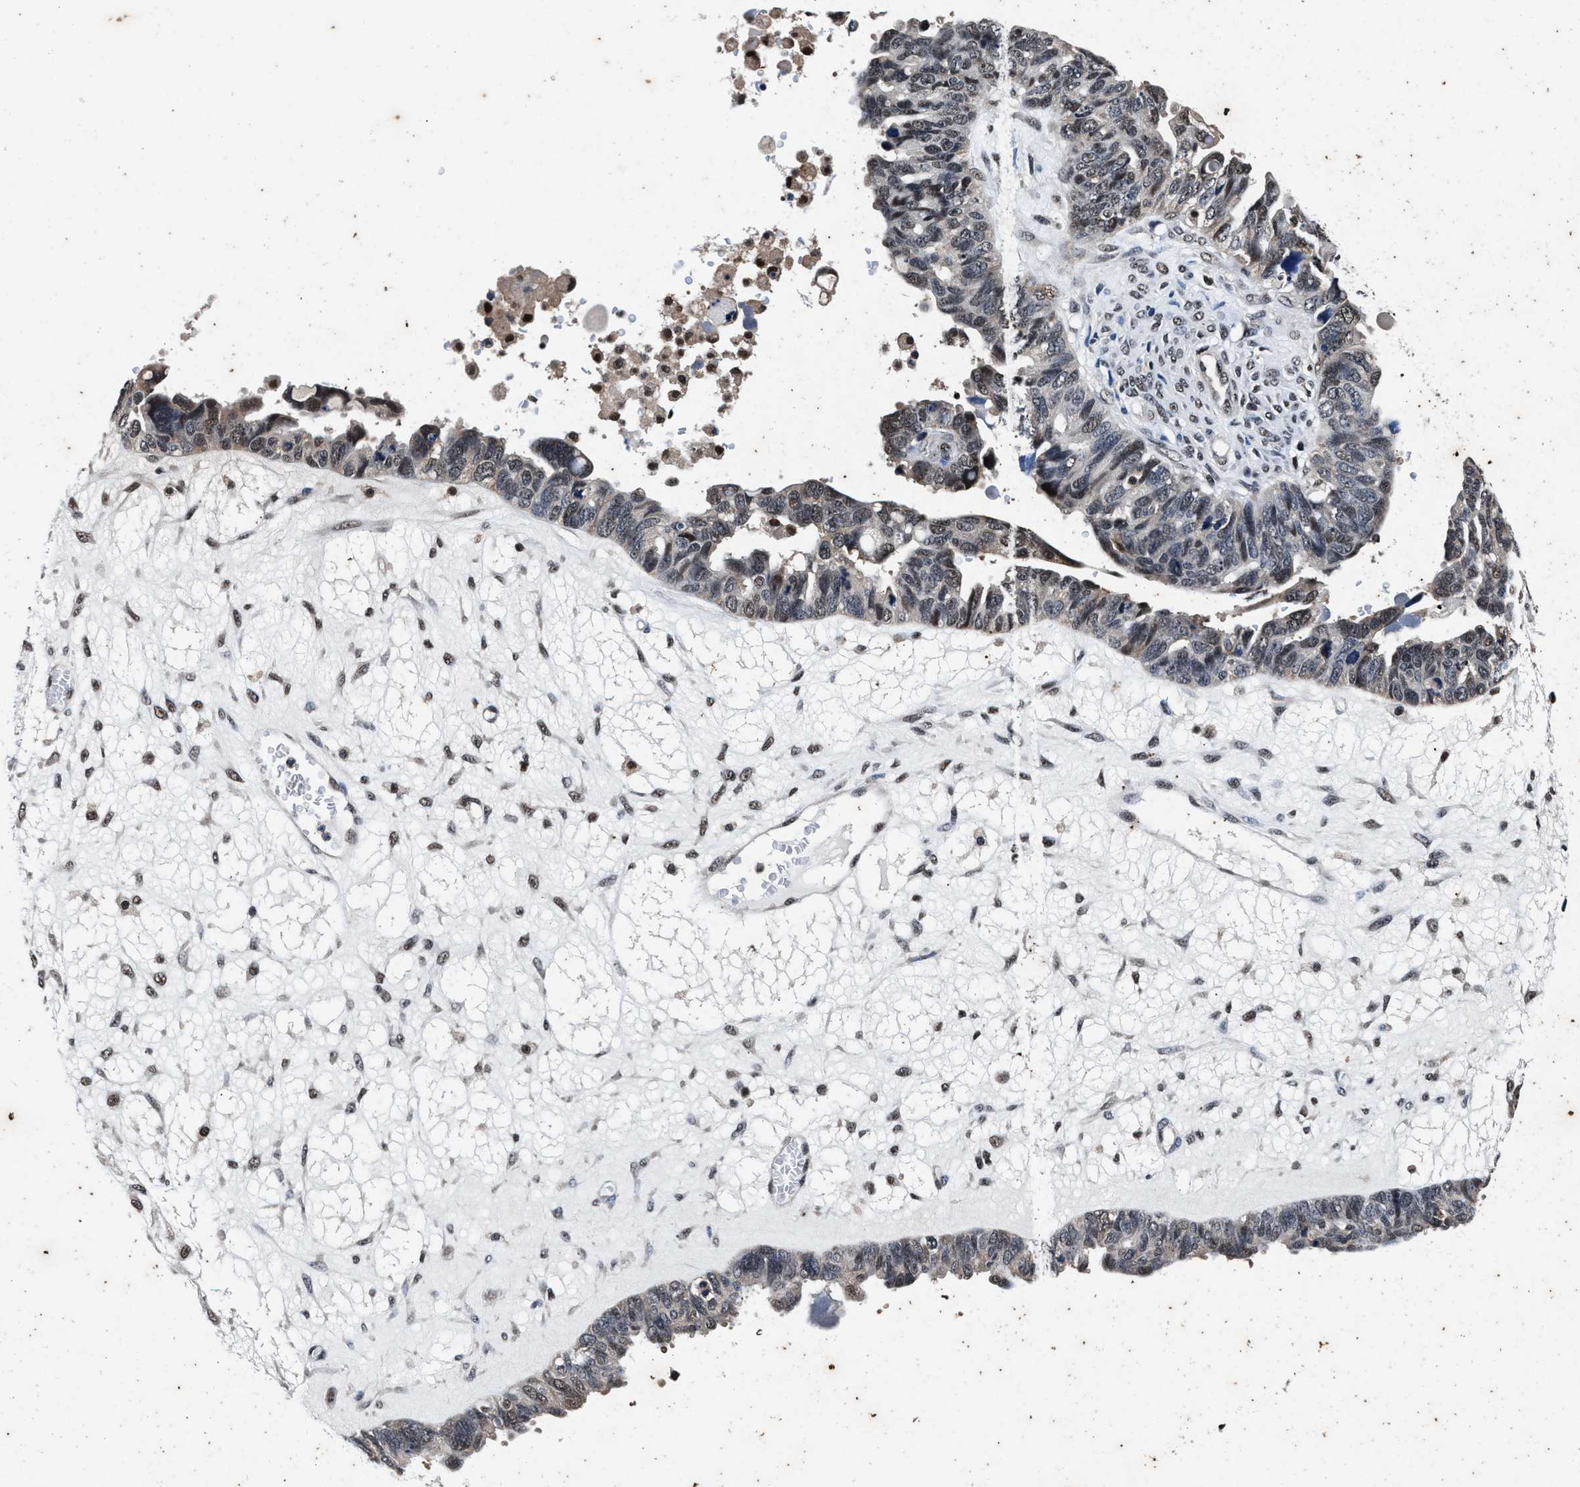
{"staining": {"intensity": "moderate", "quantity": "<25%", "location": "nuclear"}, "tissue": "ovarian cancer", "cell_type": "Tumor cells", "image_type": "cancer", "snomed": [{"axis": "morphology", "description": "Cystadenocarcinoma, serous, NOS"}, {"axis": "topography", "description": "Ovary"}], "caption": "This micrograph reveals immunohistochemistry (IHC) staining of human ovarian cancer (serous cystadenocarcinoma), with low moderate nuclear staining in about <25% of tumor cells.", "gene": "USP16", "patient": {"sex": "female", "age": 79}}